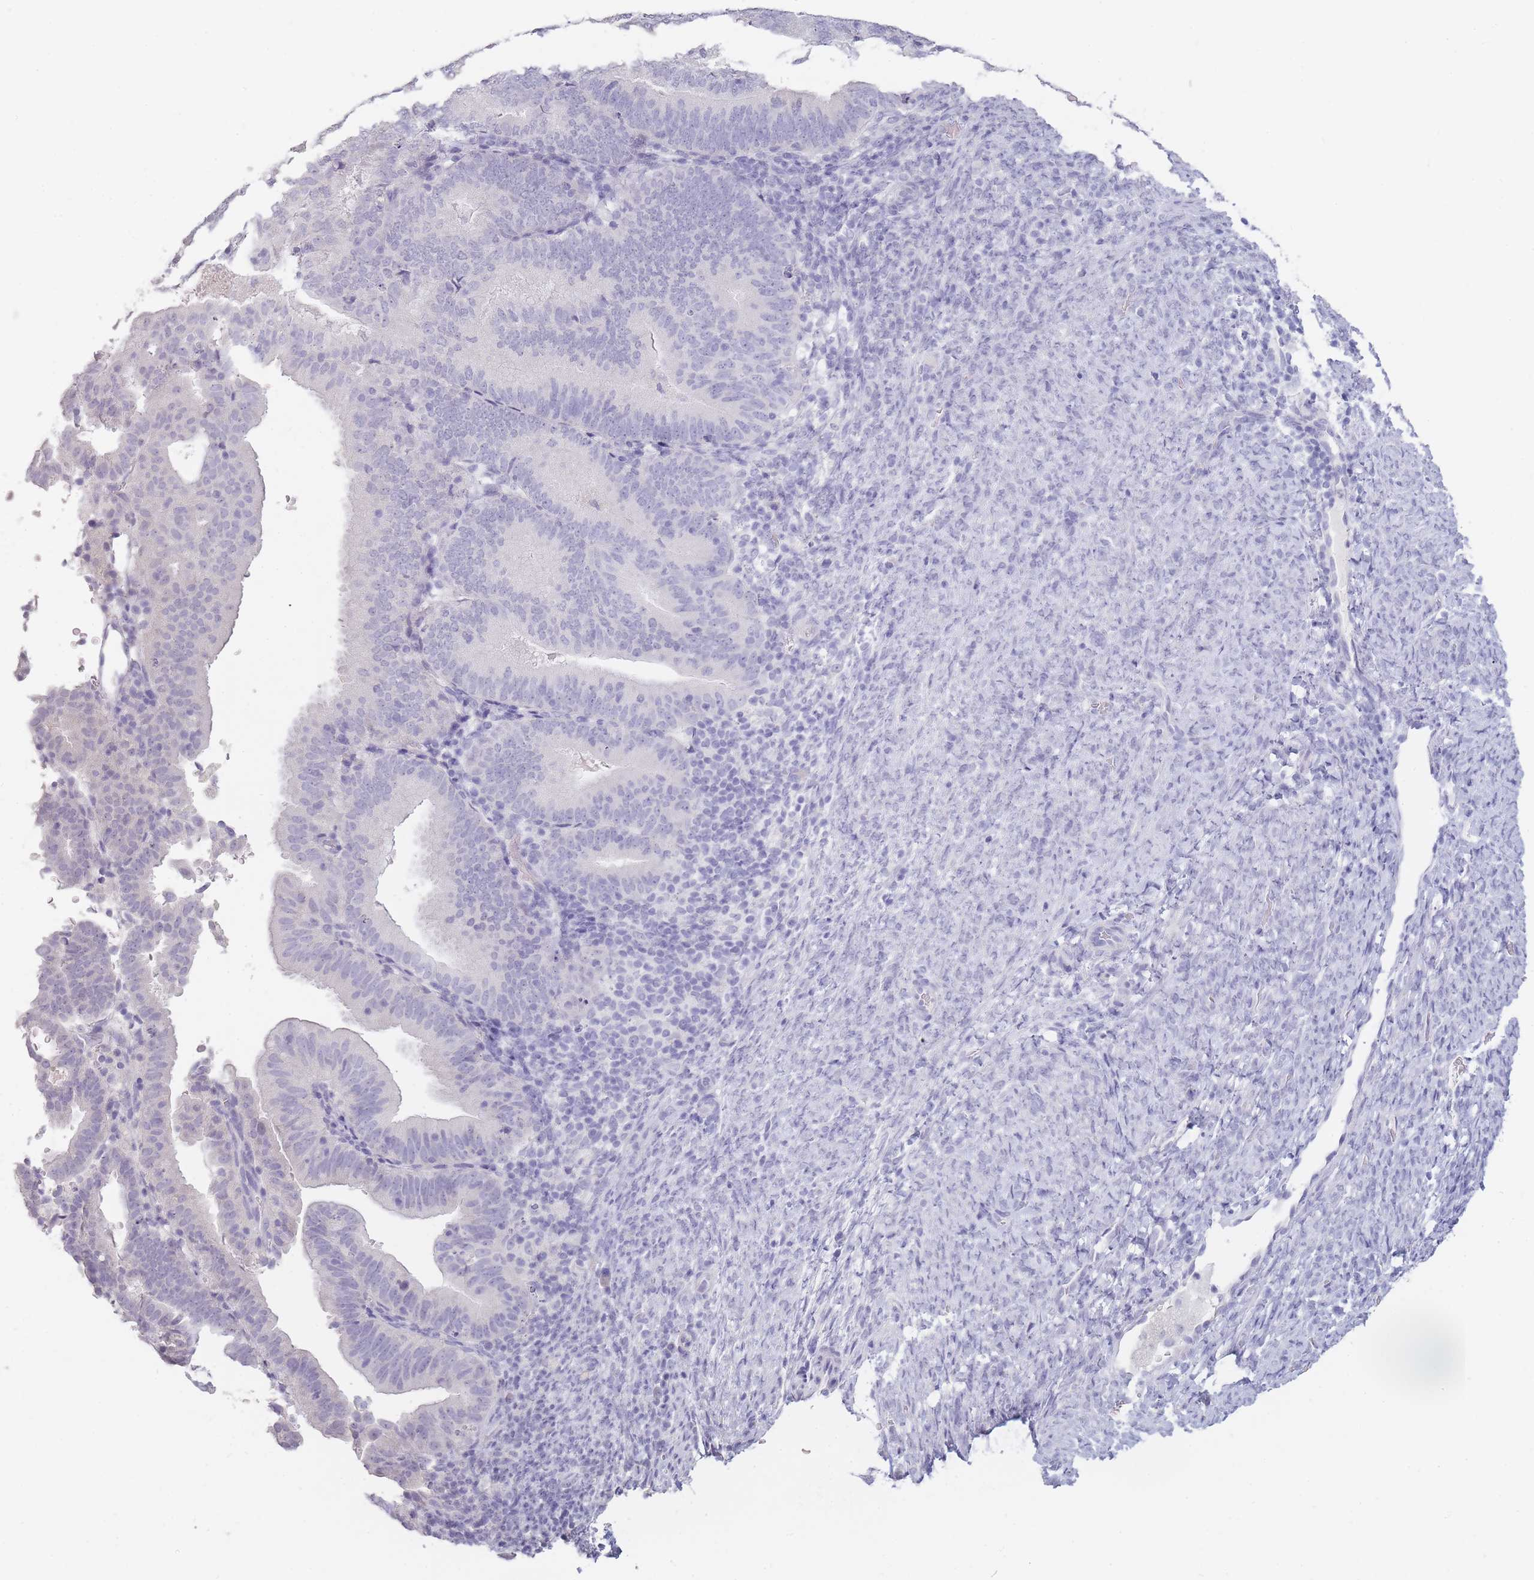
{"staining": {"intensity": "negative", "quantity": "none", "location": "none"}, "tissue": "endometrial cancer", "cell_type": "Tumor cells", "image_type": "cancer", "snomed": [{"axis": "morphology", "description": "Adenocarcinoma, NOS"}, {"axis": "topography", "description": "Endometrium"}], "caption": "High magnification brightfield microscopy of endometrial cancer stained with DAB (brown) and counterstained with hematoxylin (blue): tumor cells show no significant expression.", "gene": "INS", "patient": {"sex": "female", "age": 70}}